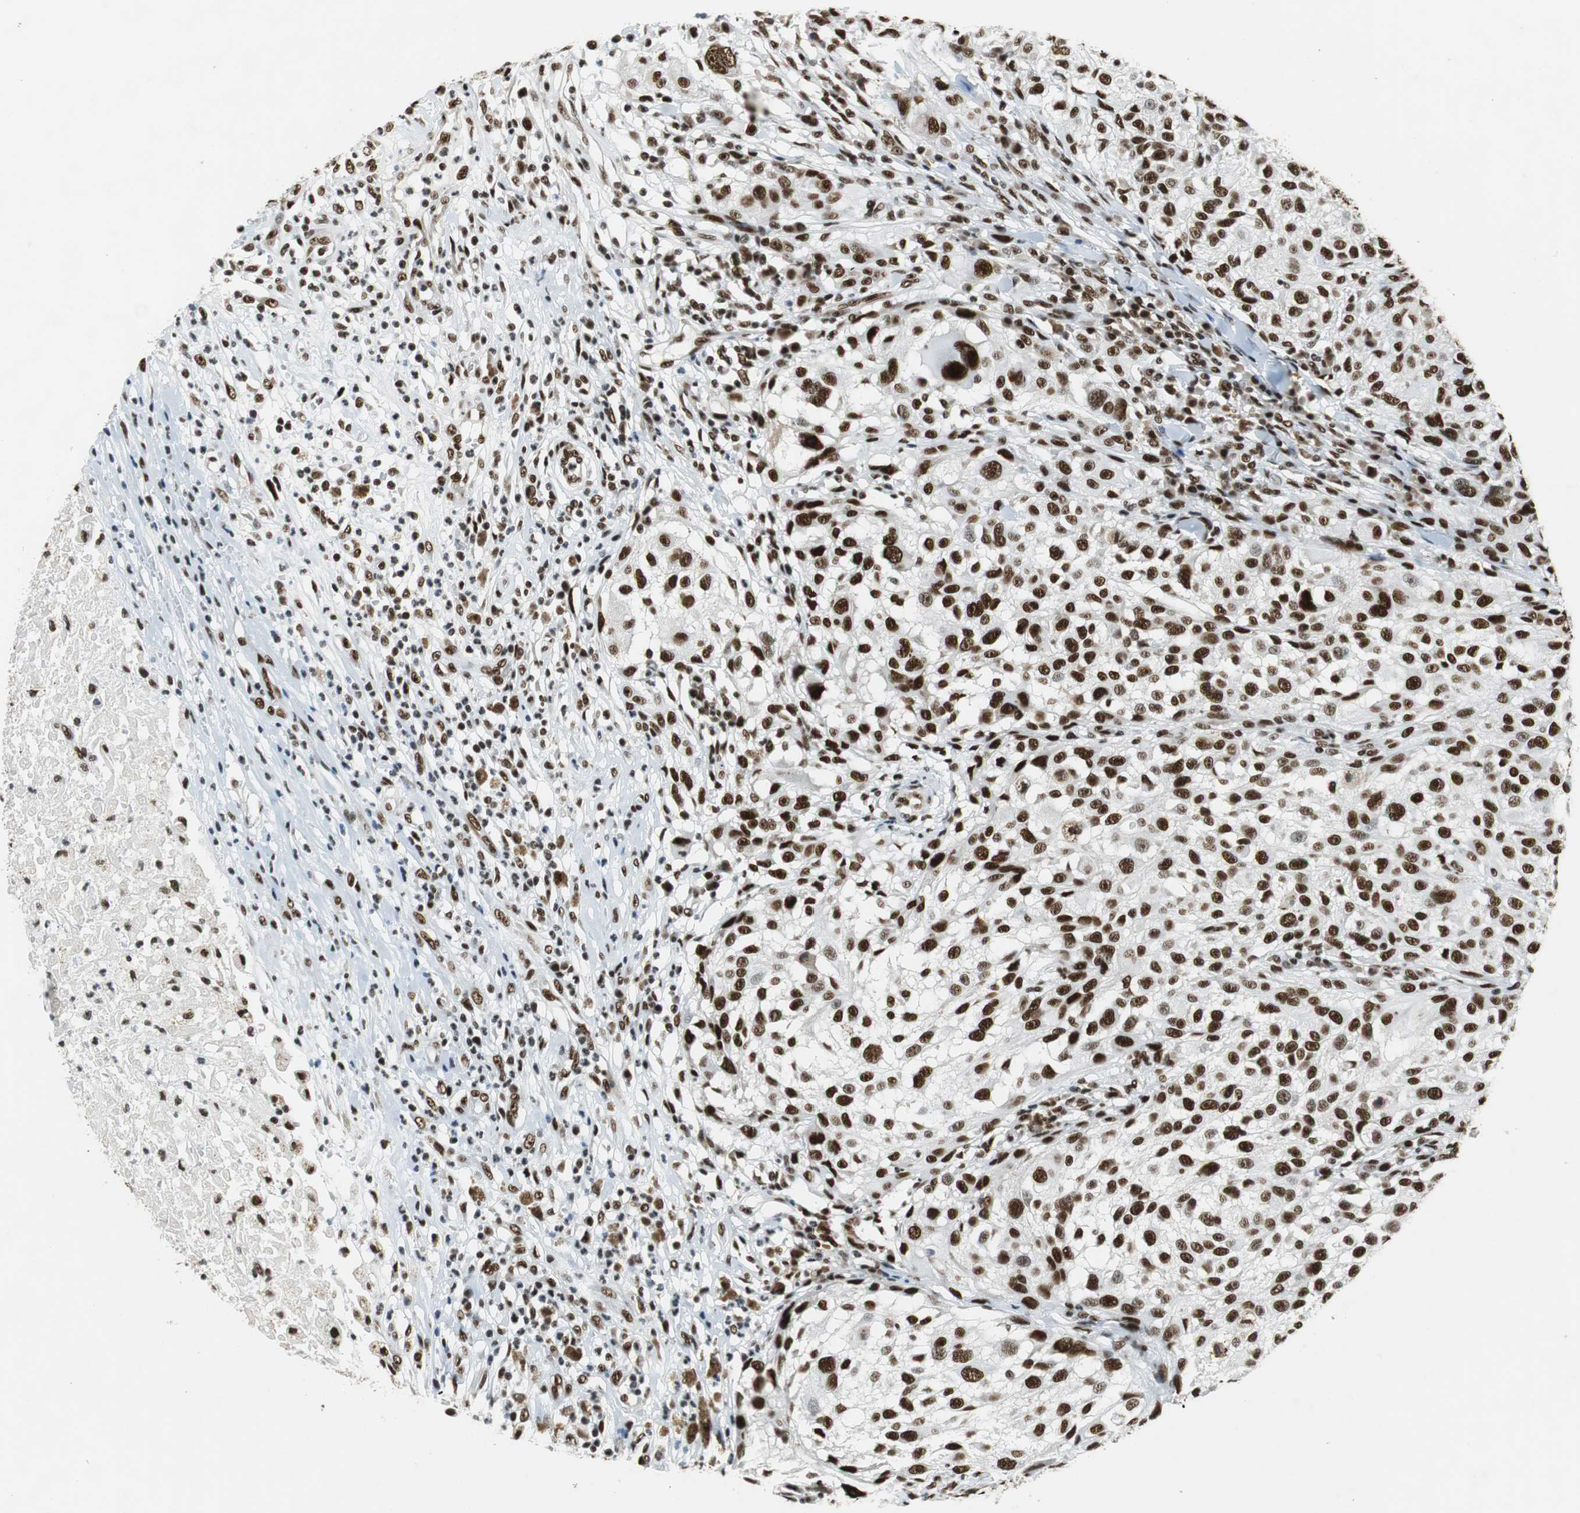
{"staining": {"intensity": "strong", "quantity": ">75%", "location": "nuclear"}, "tissue": "melanoma", "cell_type": "Tumor cells", "image_type": "cancer", "snomed": [{"axis": "morphology", "description": "Necrosis, NOS"}, {"axis": "morphology", "description": "Malignant melanoma, NOS"}, {"axis": "topography", "description": "Skin"}], "caption": "About >75% of tumor cells in human melanoma display strong nuclear protein positivity as visualized by brown immunohistochemical staining.", "gene": "PRKDC", "patient": {"sex": "female", "age": 87}}